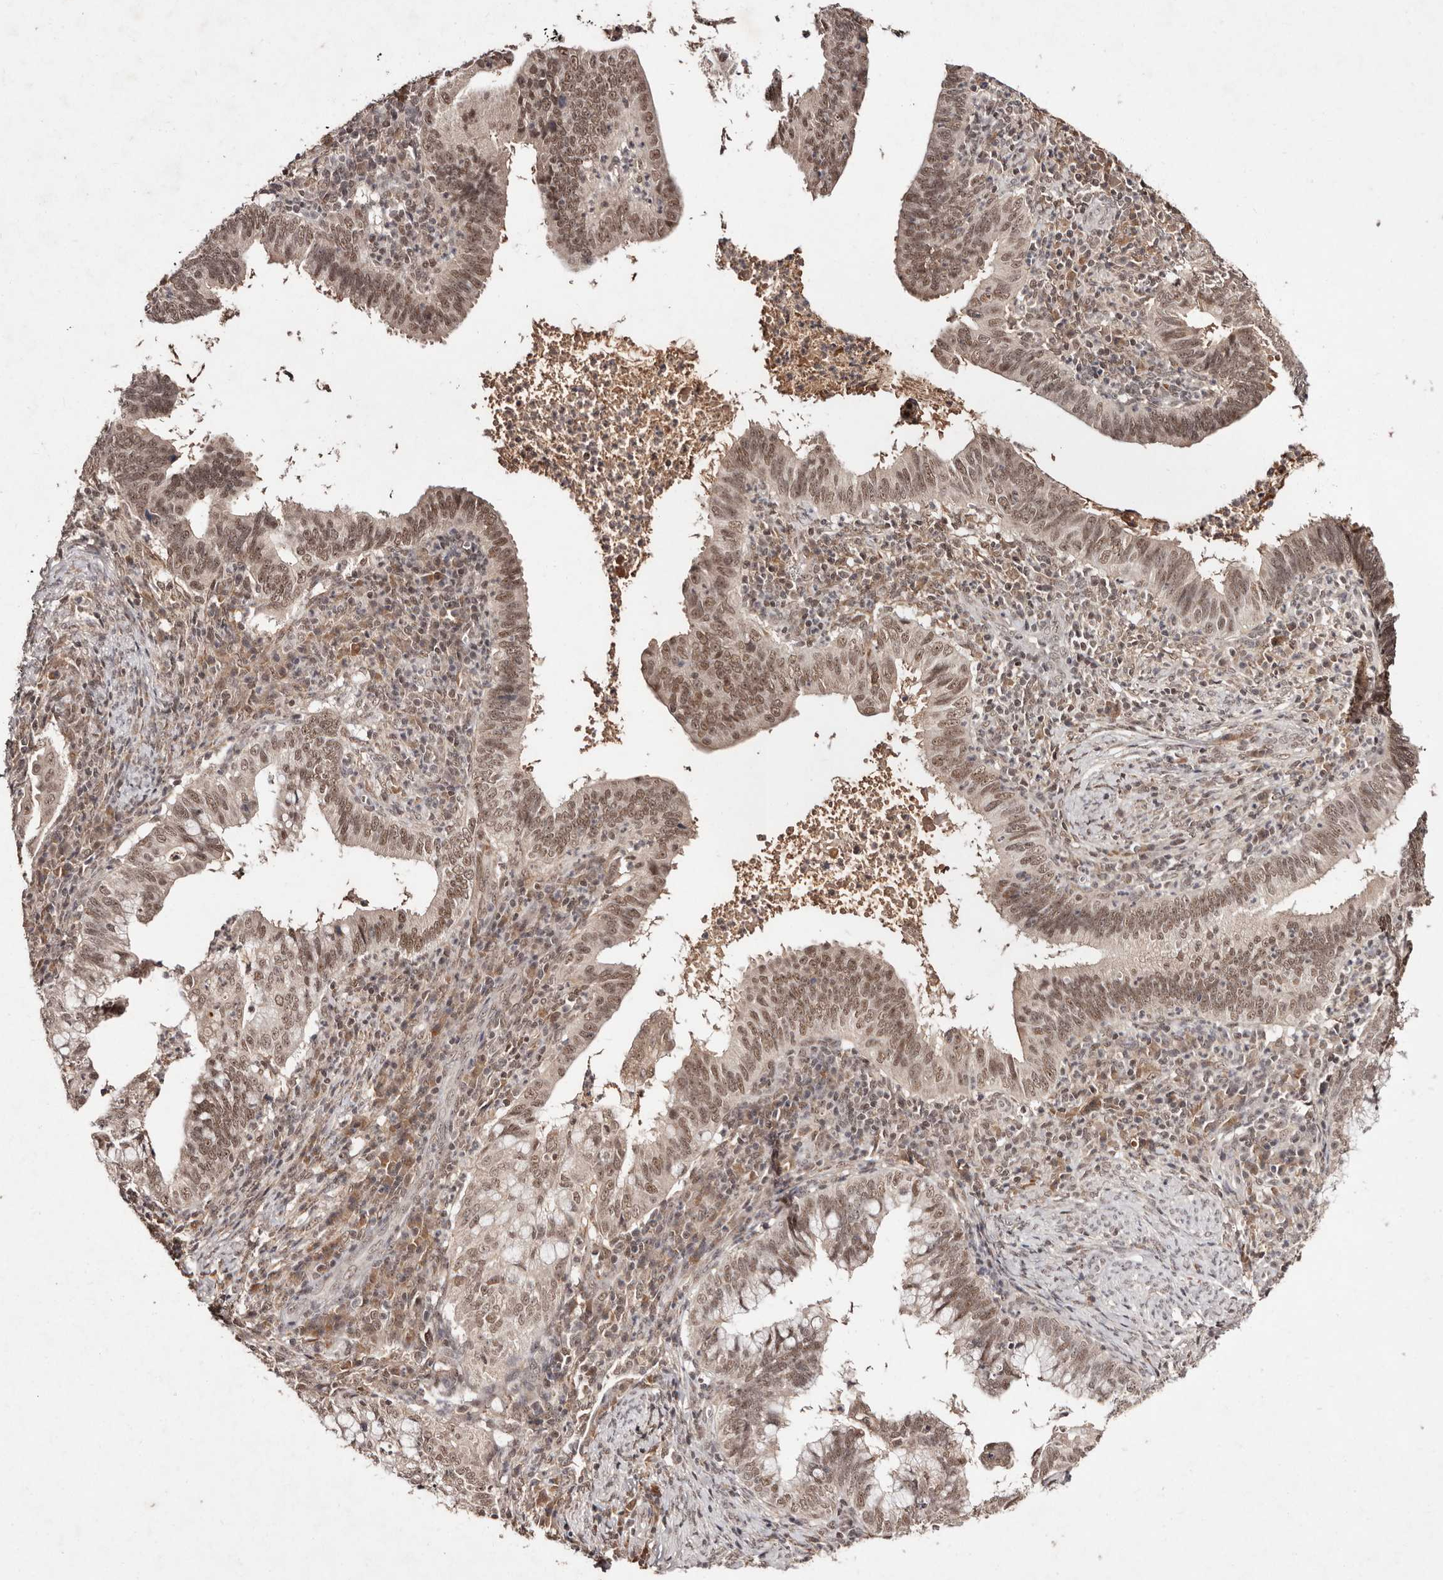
{"staining": {"intensity": "moderate", "quantity": ">75%", "location": "nuclear"}, "tissue": "cervical cancer", "cell_type": "Tumor cells", "image_type": "cancer", "snomed": [{"axis": "morphology", "description": "Adenocarcinoma, NOS"}, {"axis": "topography", "description": "Cervix"}], "caption": "There is medium levels of moderate nuclear expression in tumor cells of cervical cancer, as demonstrated by immunohistochemical staining (brown color).", "gene": "BICRAL", "patient": {"sex": "female", "age": 36}}